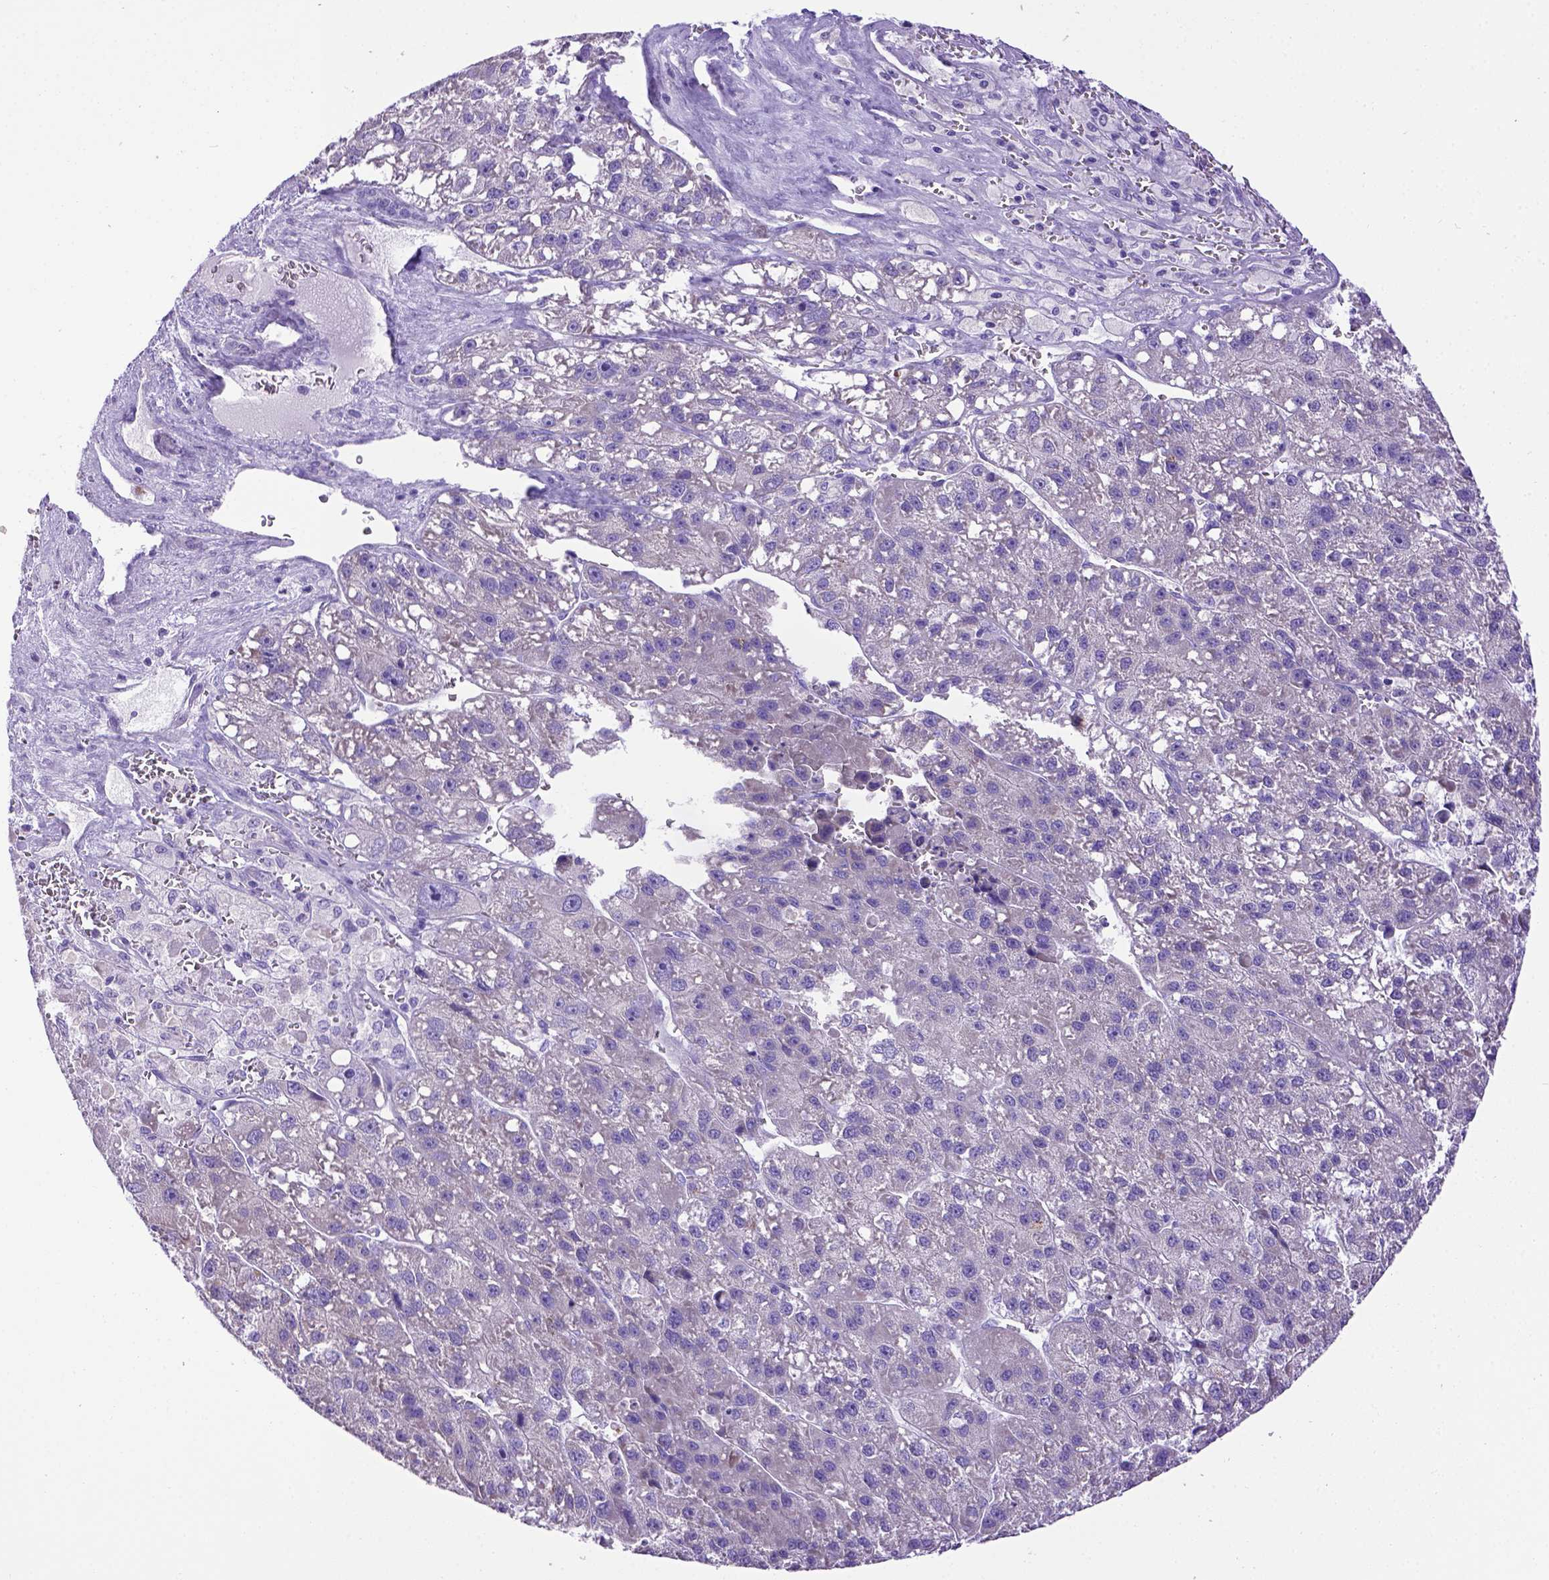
{"staining": {"intensity": "negative", "quantity": "none", "location": "none"}, "tissue": "liver cancer", "cell_type": "Tumor cells", "image_type": "cancer", "snomed": [{"axis": "morphology", "description": "Carcinoma, Hepatocellular, NOS"}, {"axis": "topography", "description": "Liver"}], "caption": "Human liver hepatocellular carcinoma stained for a protein using immunohistochemistry (IHC) reveals no expression in tumor cells.", "gene": "PTGES", "patient": {"sex": "female", "age": 70}}